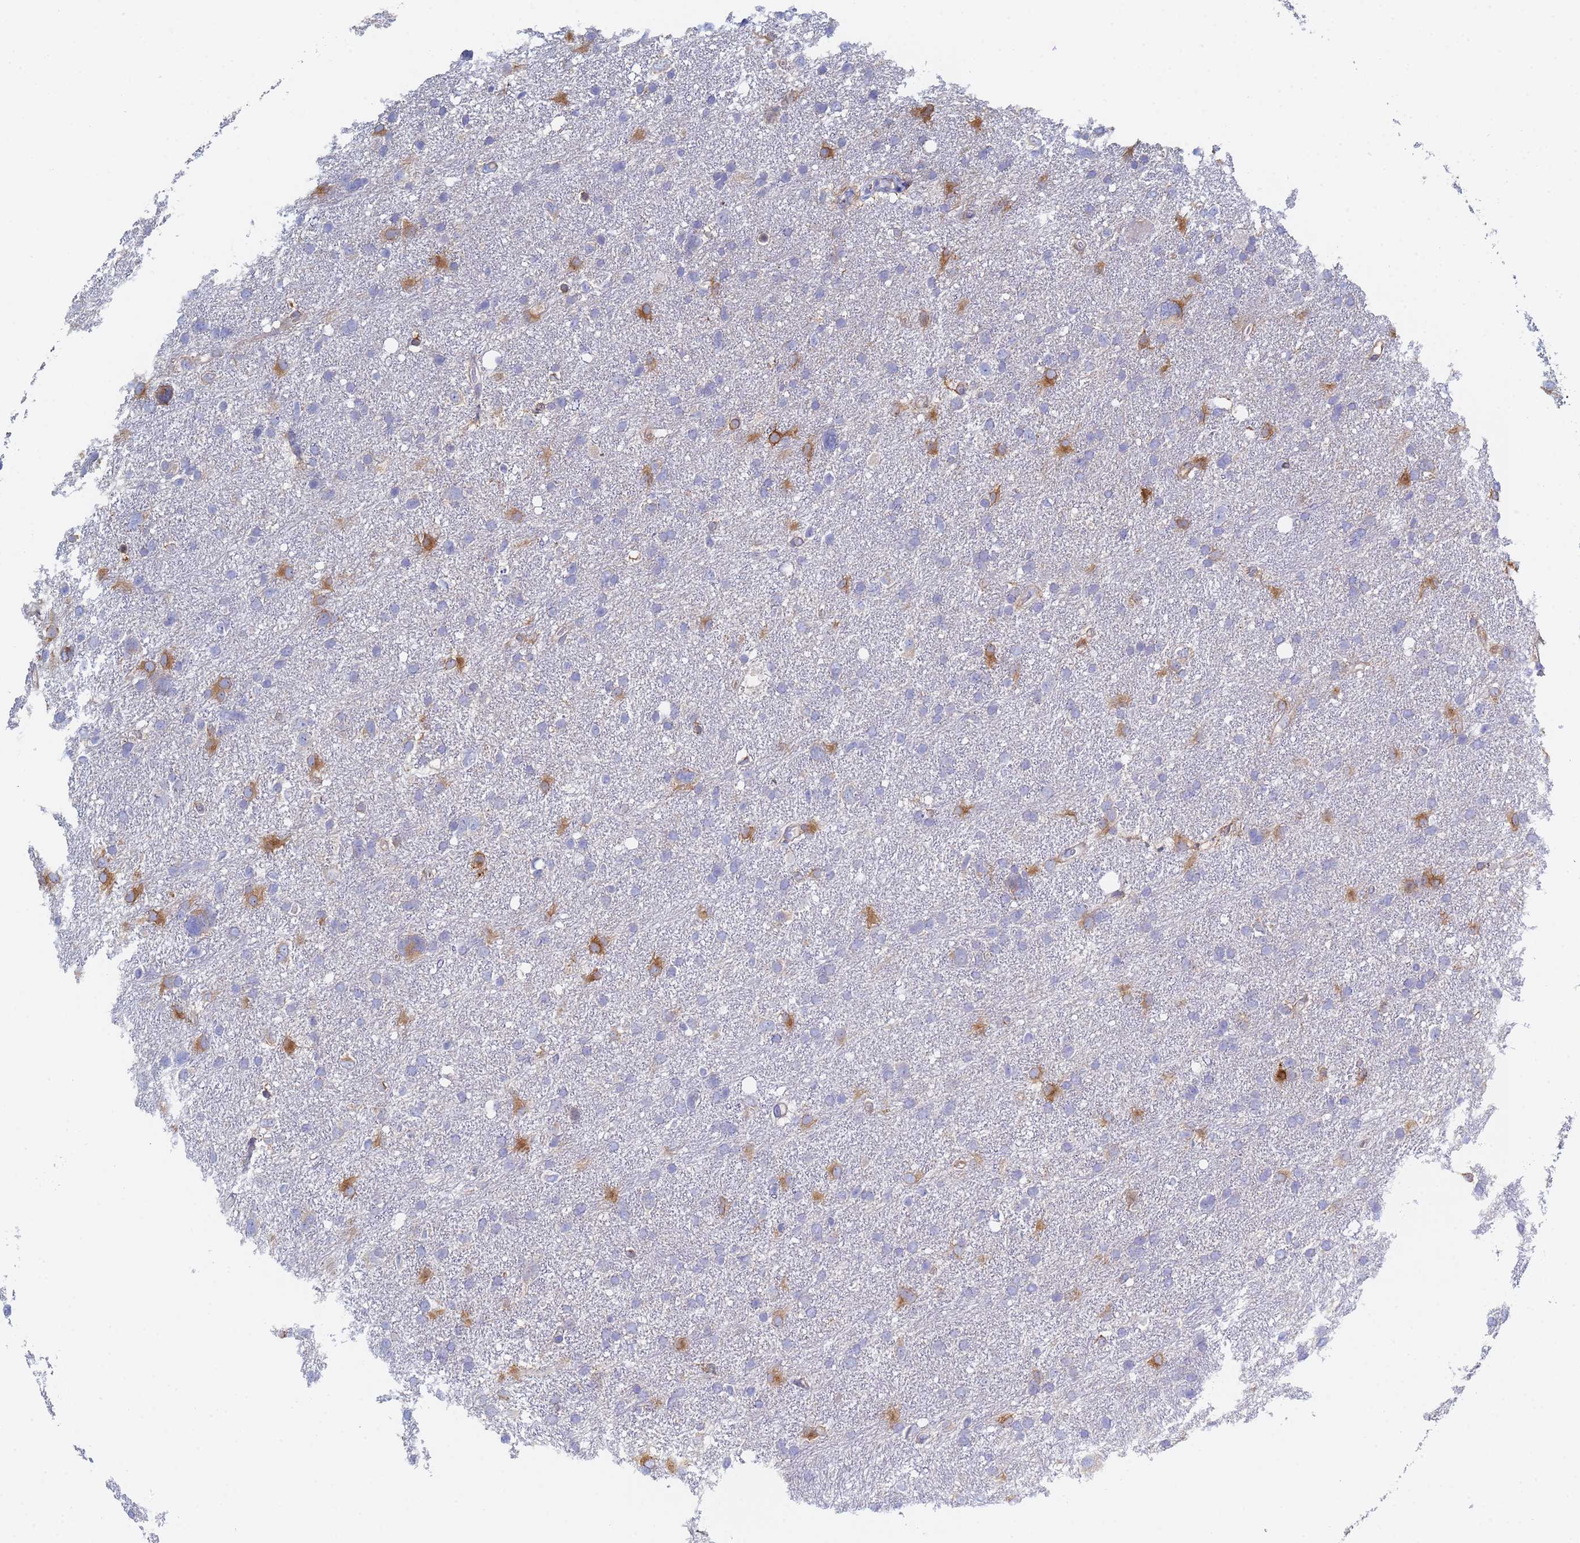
{"staining": {"intensity": "moderate", "quantity": "<25%", "location": "cytoplasmic/membranous"}, "tissue": "glioma", "cell_type": "Tumor cells", "image_type": "cancer", "snomed": [{"axis": "morphology", "description": "Glioma, malignant, High grade"}, {"axis": "topography", "description": "Brain"}], "caption": "Glioma stained with a brown dye exhibits moderate cytoplasmic/membranous positive positivity in approximately <25% of tumor cells.", "gene": "GDAP2", "patient": {"sex": "male", "age": 61}}